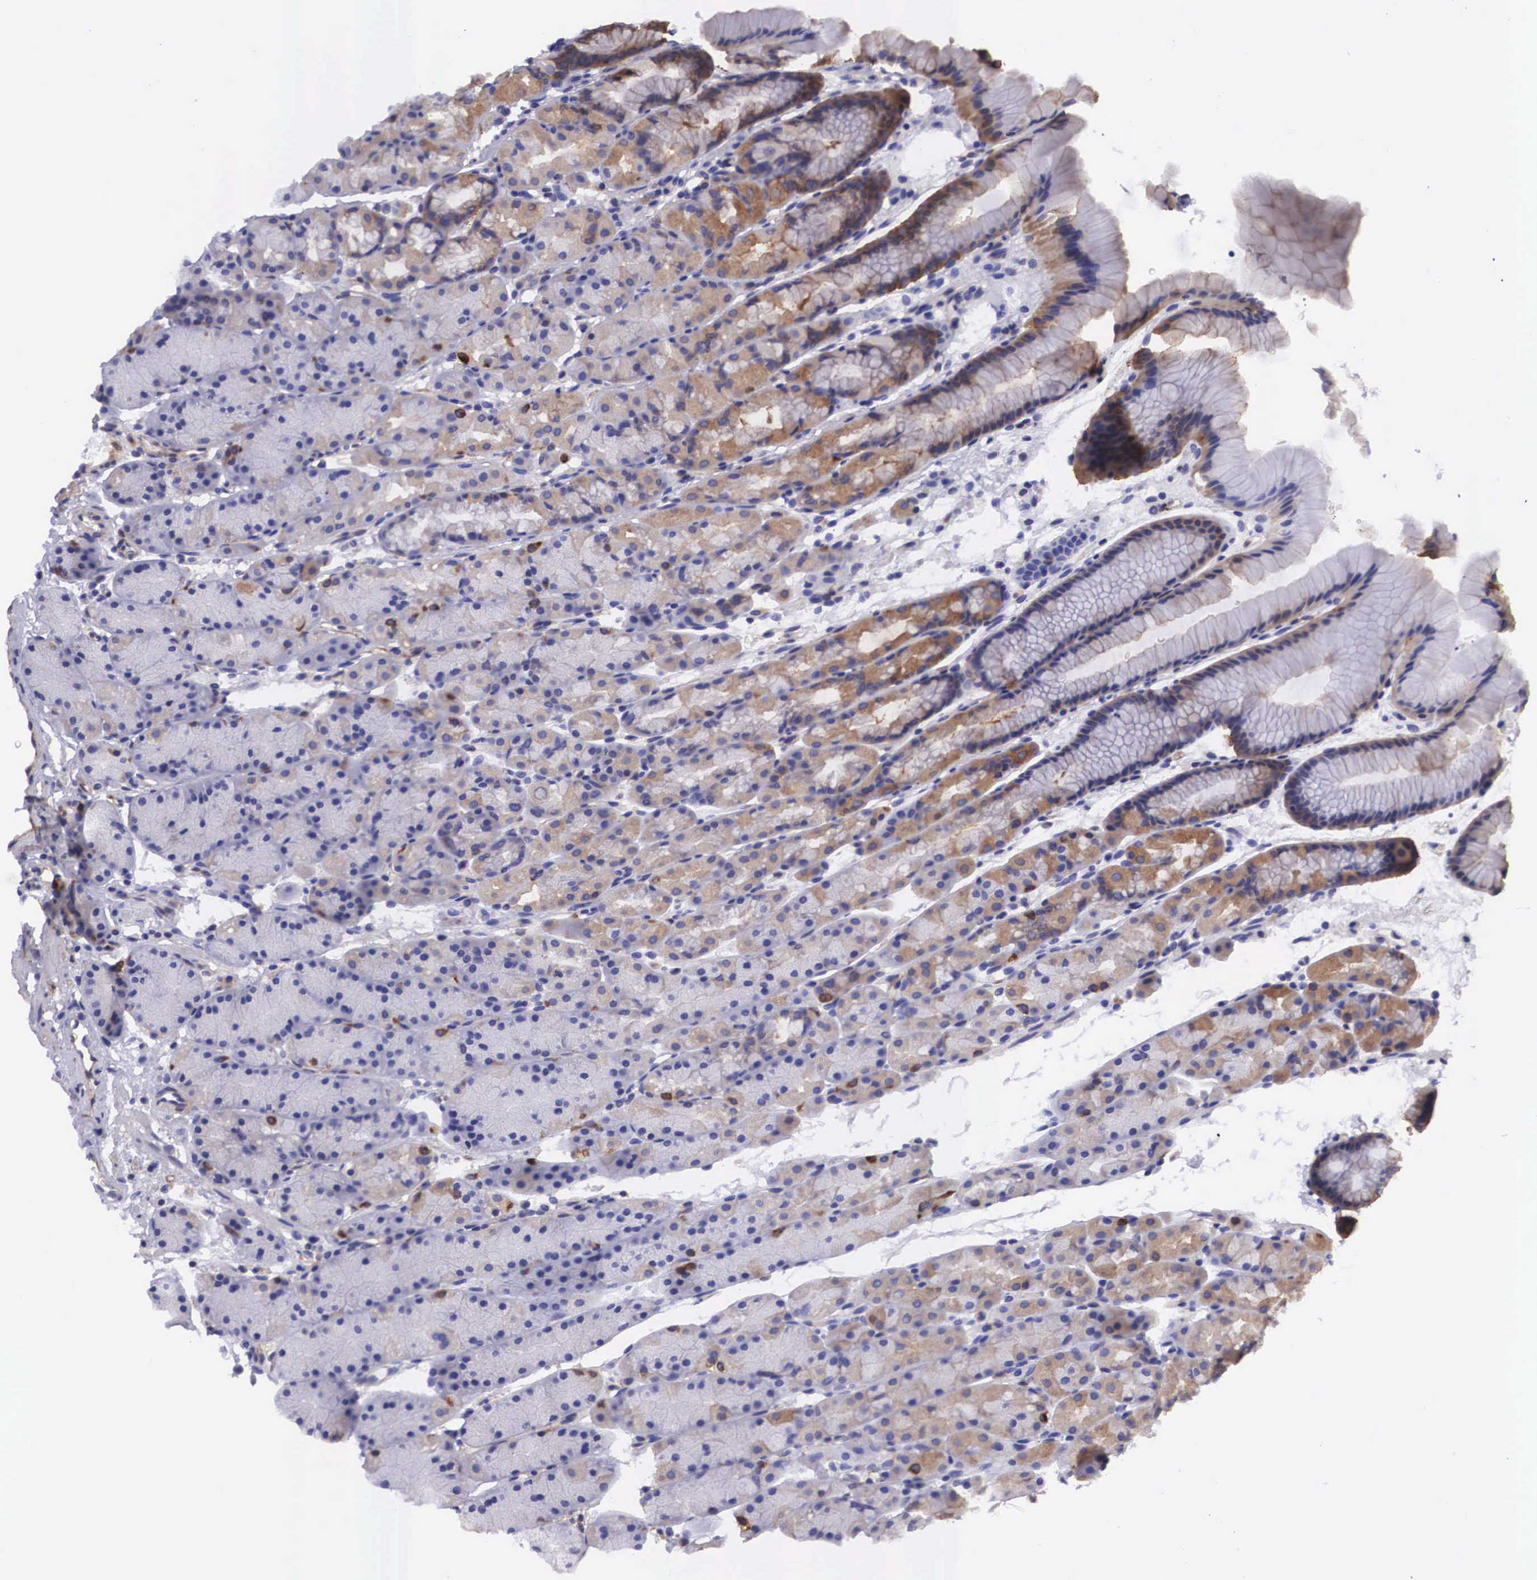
{"staining": {"intensity": "moderate", "quantity": "25%-75%", "location": "cytoplasmic/membranous"}, "tissue": "stomach", "cell_type": "Glandular cells", "image_type": "normal", "snomed": [{"axis": "morphology", "description": "Normal tissue, NOS"}, {"axis": "topography", "description": "Esophagus"}, {"axis": "topography", "description": "Stomach, upper"}], "caption": "Protein expression analysis of benign human stomach reveals moderate cytoplasmic/membranous expression in about 25%-75% of glandular cells. (DAB IHC, brown staining for protein, blue staining for nuclei).", "gene": "BCAR1", "patient": {"sex": "male", "age": 47}}